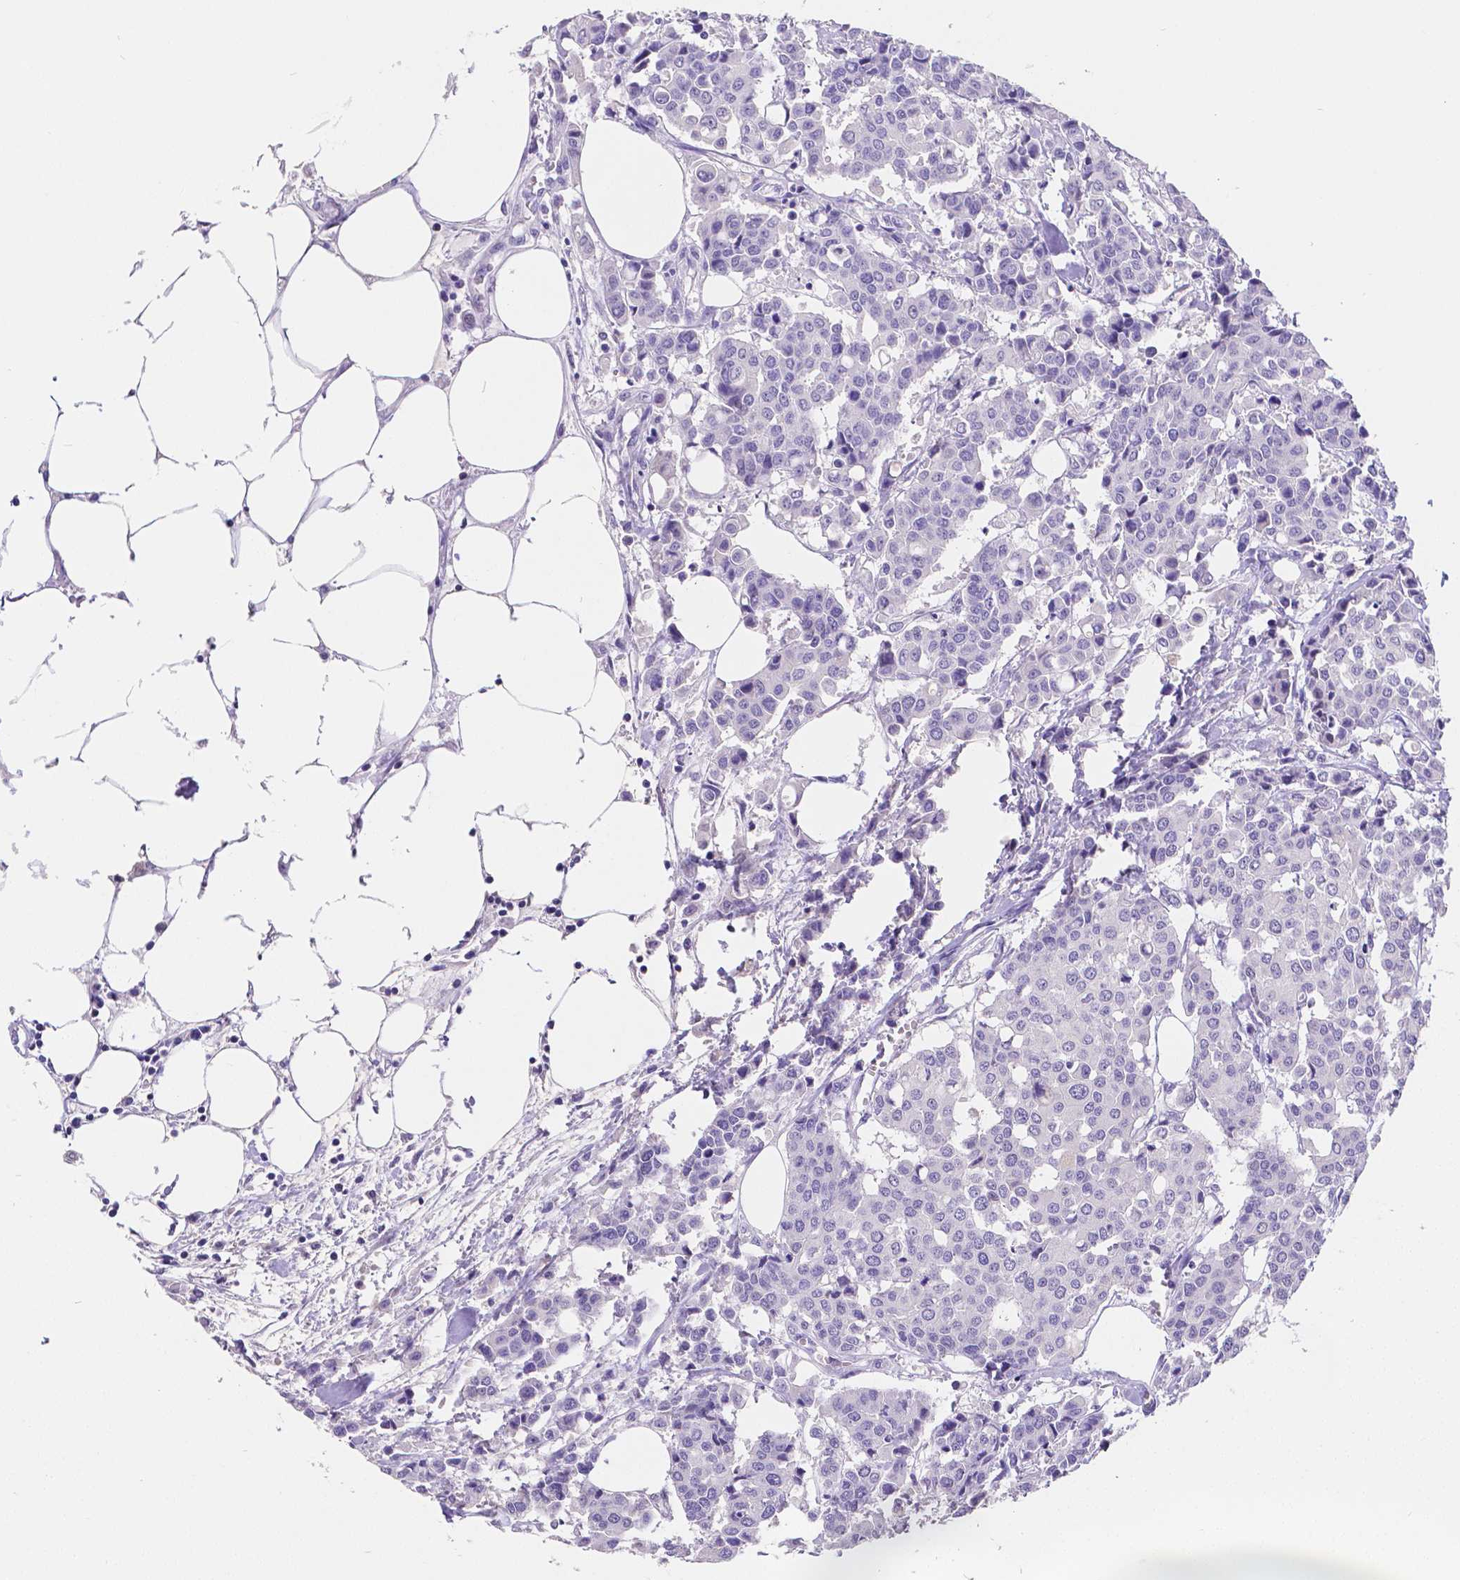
{"staining": {"intensity": "negative", "quantity": "none", "location": "none"}, "tissue": "carcinoid", "cell_type": "Tumor cells", "image_type": "cancer", "snomed": [{"axis": "morphology", "description": "Carcinoid, malignant, NOS"}, {"axis": "topography", "description": "Colon"}], "caption": "Image shows no significant protein staining in tumor cells of malignant carcinoid.", "gene": "SATB2", "patient": {"sex": "male", "age": 81}}